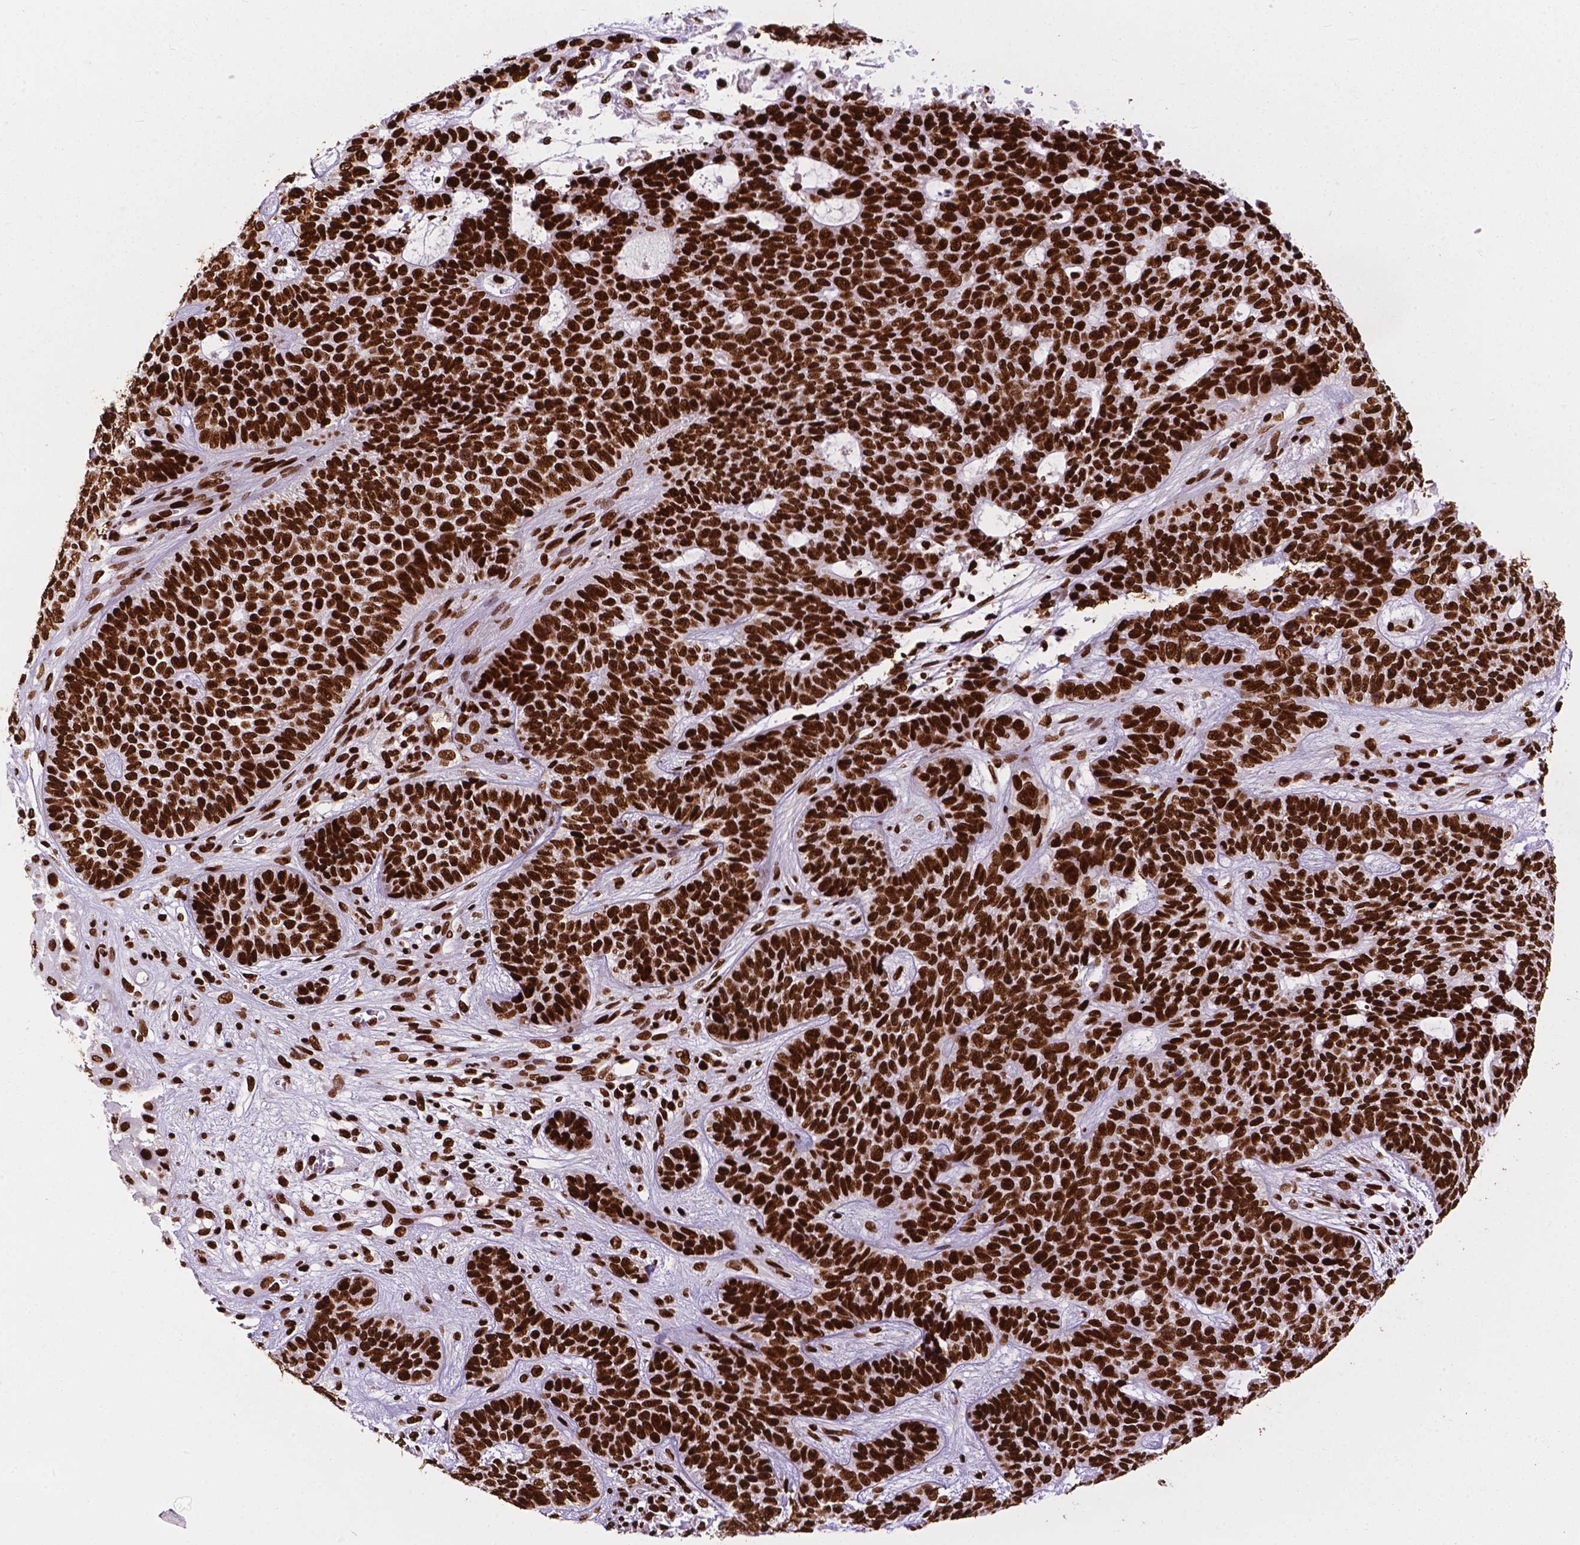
{"staining": {"intensity": "strong", "quantity": ">75%", "location": "nuclear"}, "tissue": "skin cancer", "cell_type": "Tumor cells", "image_type": "cancer", "snomed": [{"axis": "morphology", "description": "Basal cell carcinoma"}, {"axis": "topography", "description": "Skin"}], "caption": "An IHC histopathology image of tumor tissue is shown. Protein staining in brown highlights strong nuclear positivity in skin cancer within tumor cells. The staining was performed using DAB, with brown indicating positive protein expression. Nuclei are stained blue with hematoxylin.", "gene": "SMIM5", "patient": {"sex": "female", "age": 69}}